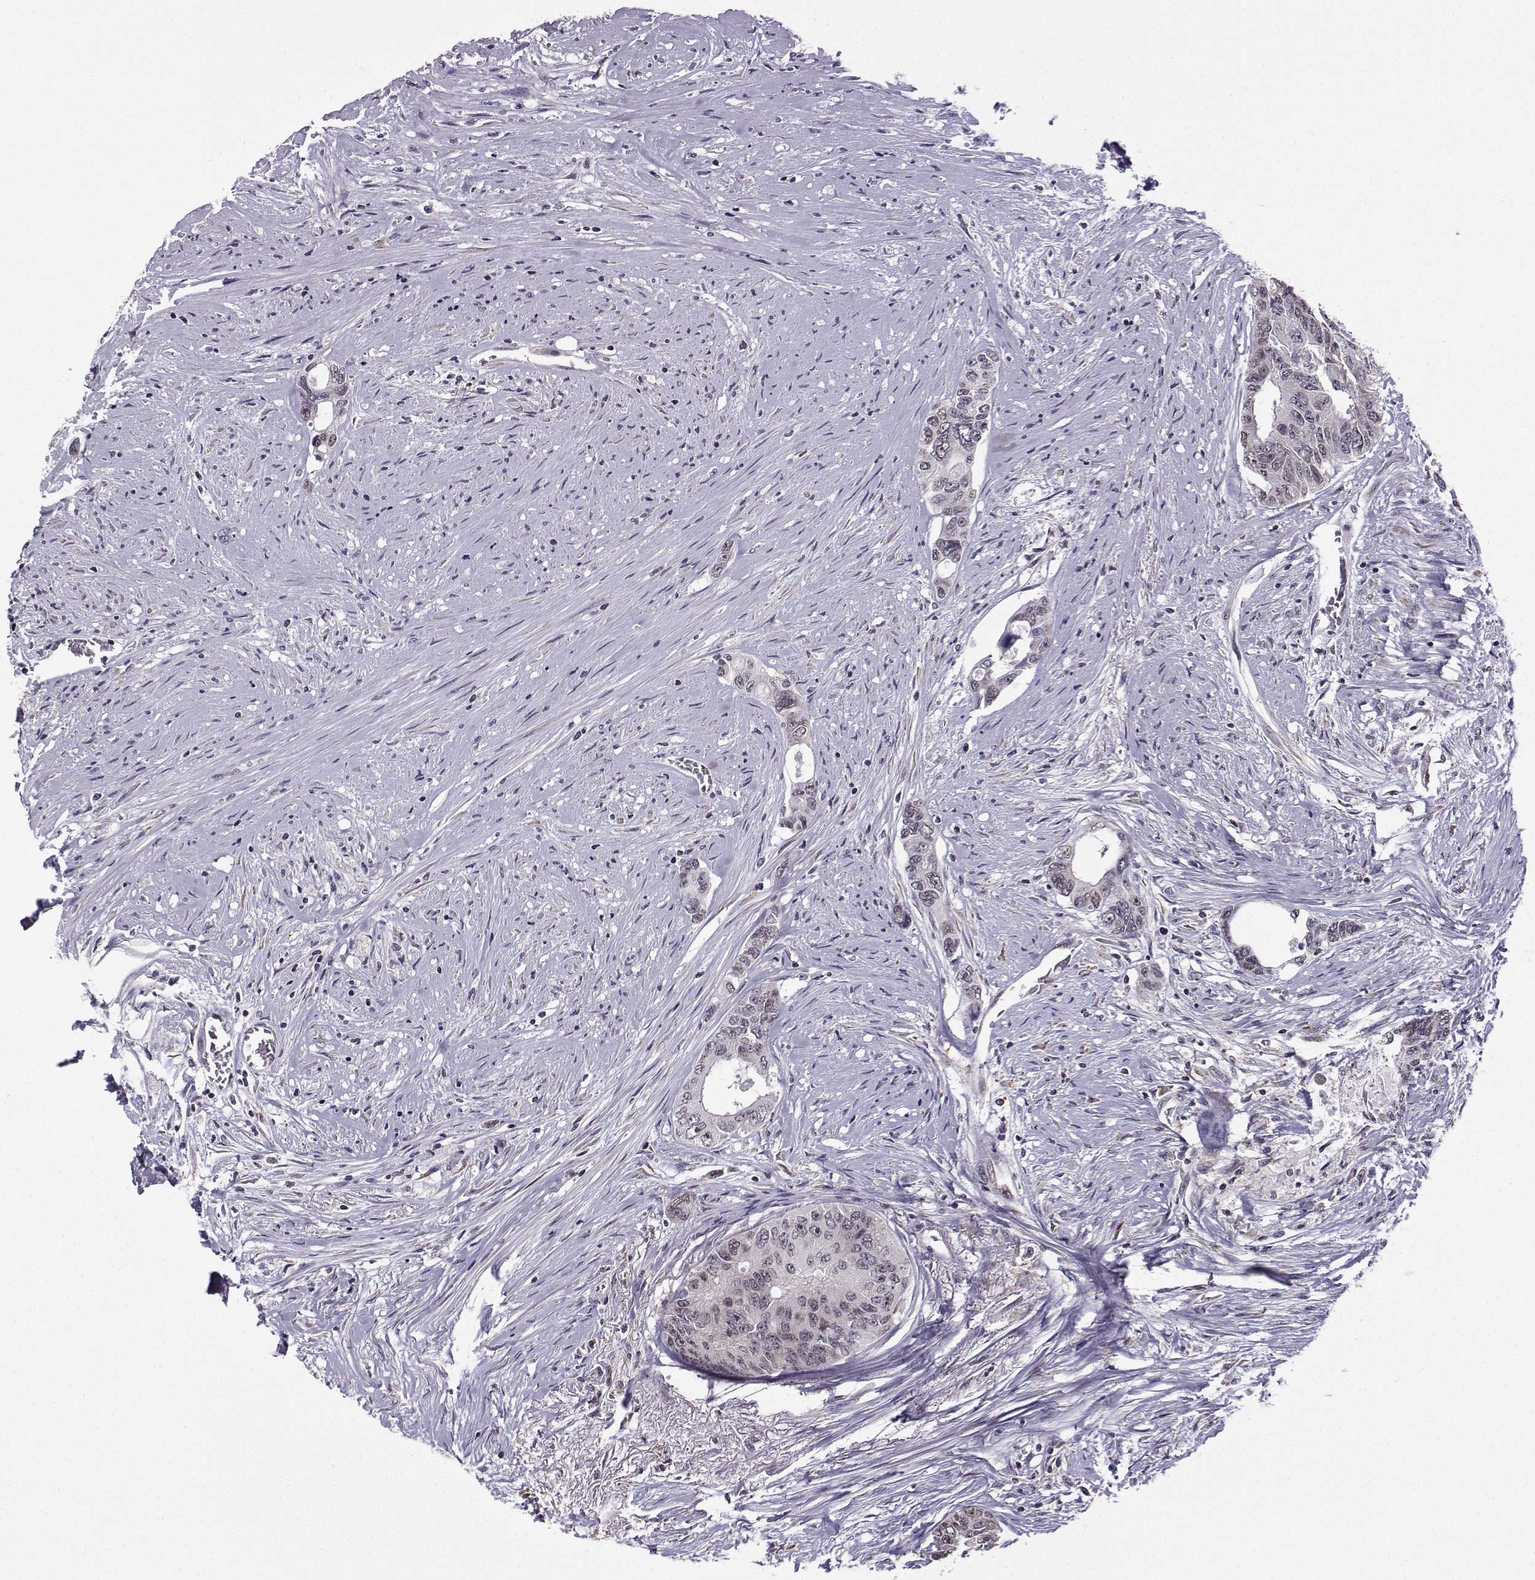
{"staining": {"intensity": "negative", "quantity": "none", "location": "none"}, "tissue": "colorectal cancer", "cell_type": "Tumor cells", "image_type": "cancer", "snomed": [{"axis": "morphology", "description": "Adenocarcinoma, NOS"}, {"axis": "topography", "description": "Rectum"}], "caption": "Immunohistochemistry (IHC) of human colorectal adenocarcinoma shows no expression in tumor cells.", "gene": "EZH1", "patient": {"sex": "male", "age": 59}}